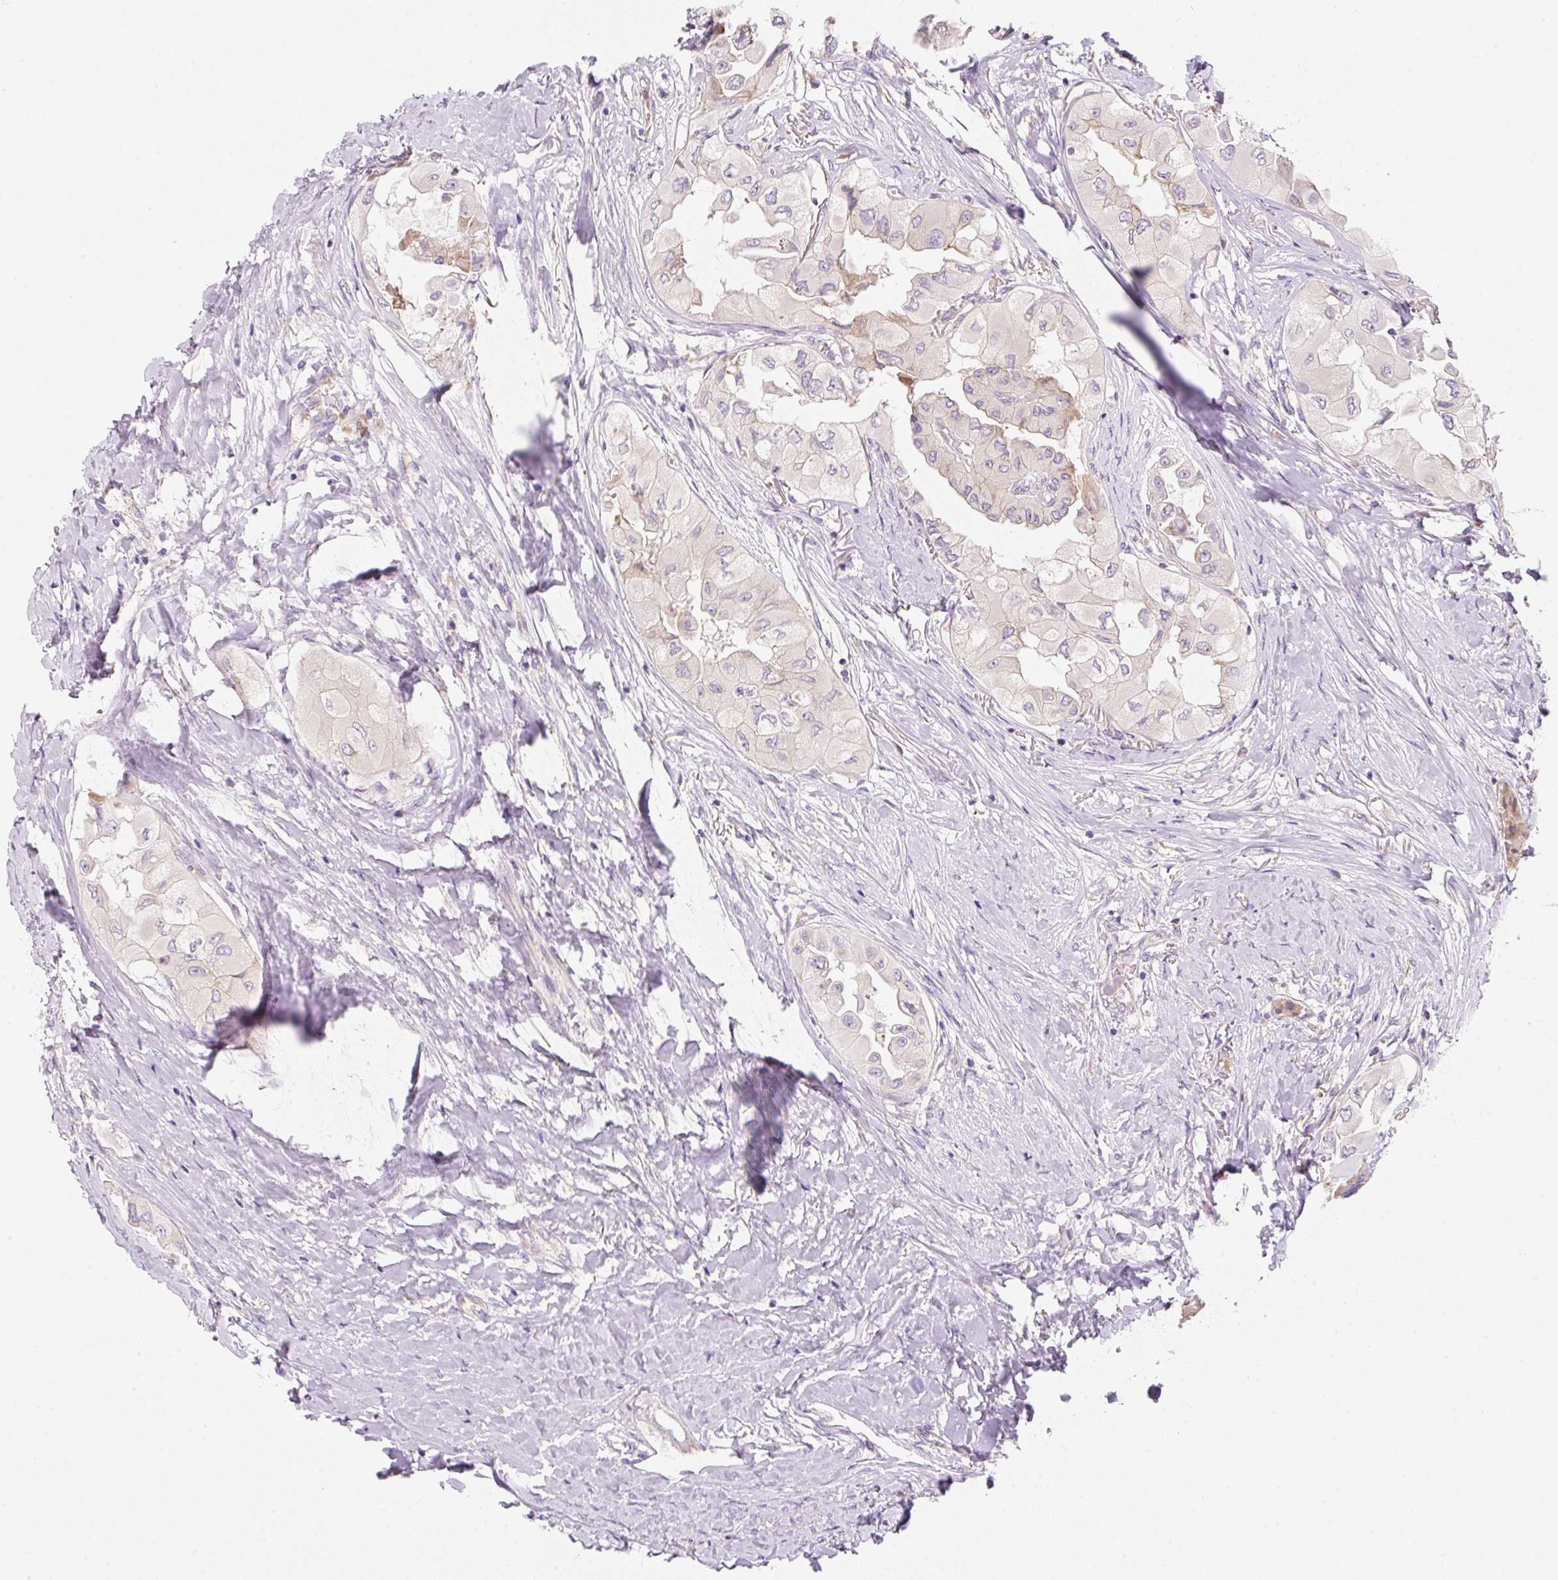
{"staining": {"intensity": "negative", "quantity": "none", "location": "none"}, "tissue": "thyroid cancer", "cell_type": "Tumor cells", "image_type": "cancer", "snomed": [{"axis": "morphology", "description": "Normal tissue, NOS"}, {"axis": "morphology", "description": "Papillary adenocarcinoma, NOS"}, {"axis": "topography", "description": "Thyroid gland"}], "caption": "This is an immunohistochemistry (IHC) micrograph of thyroid papillary adenocarcinoma. There is no staining in tumor cells.", "gene": "RPL18A", "patient": {"sex": "female", "age": 59}}